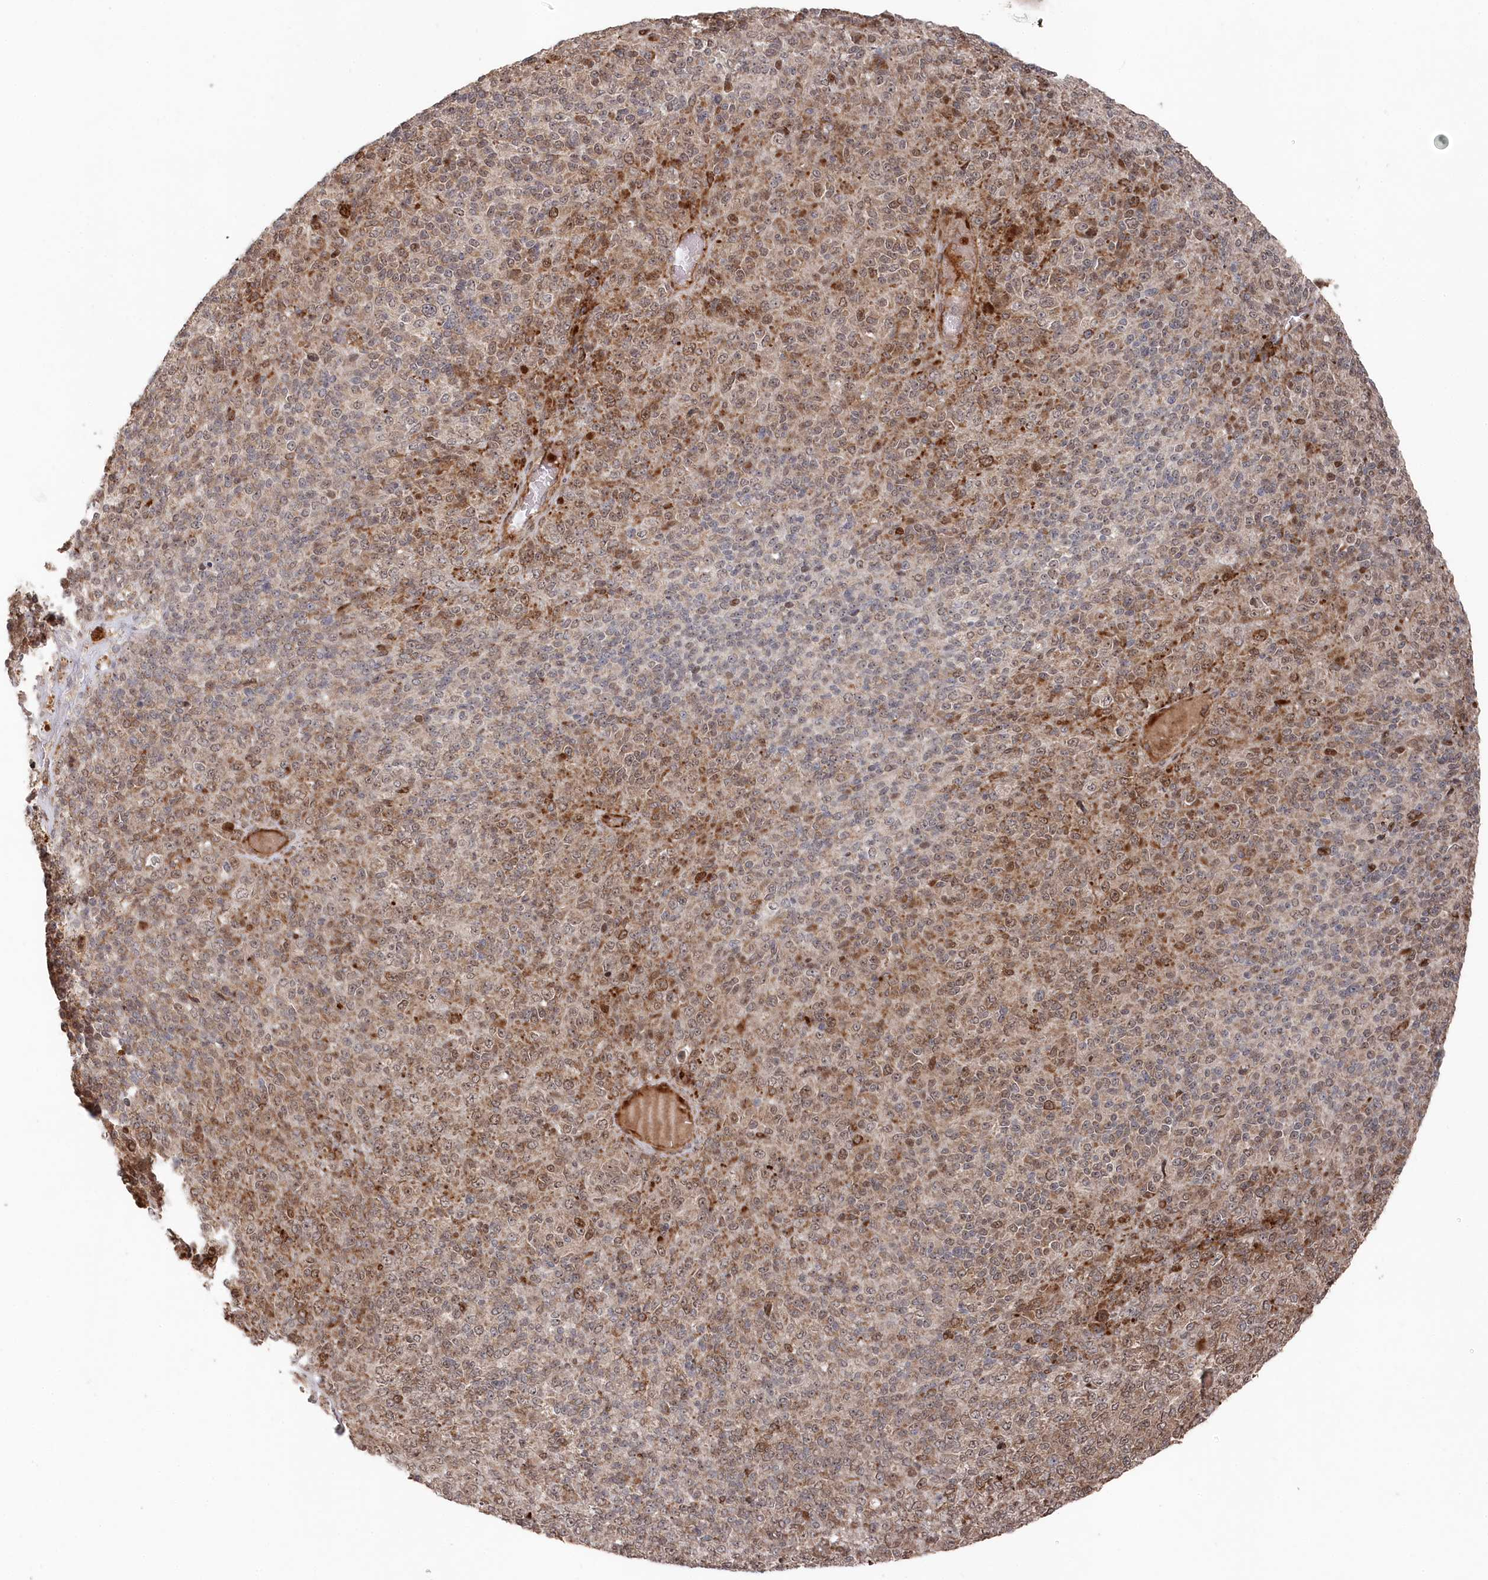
{"staining": {"intensity": "moderate", "quantity": "25%-75%", "location": "cytoplasmic/membranous,nuclear"}, "tissue": "melanoma", "cell_type": "Tumor cells", "image_type": "cancer", "snomed": [{"axis": "morphology", "description": "Malignant melanoma, Metastatic site"}, {"axis": "topography", "description": "Brain"}], "caption": "Moderate cytoplasmic/membranous and nuclear protein positivity is present in about 25%-75% of tumor cells in malignant melanoma (metastatic site).", "gene": "POLR3A", "patient": {"sex": "female", "age": 56}}